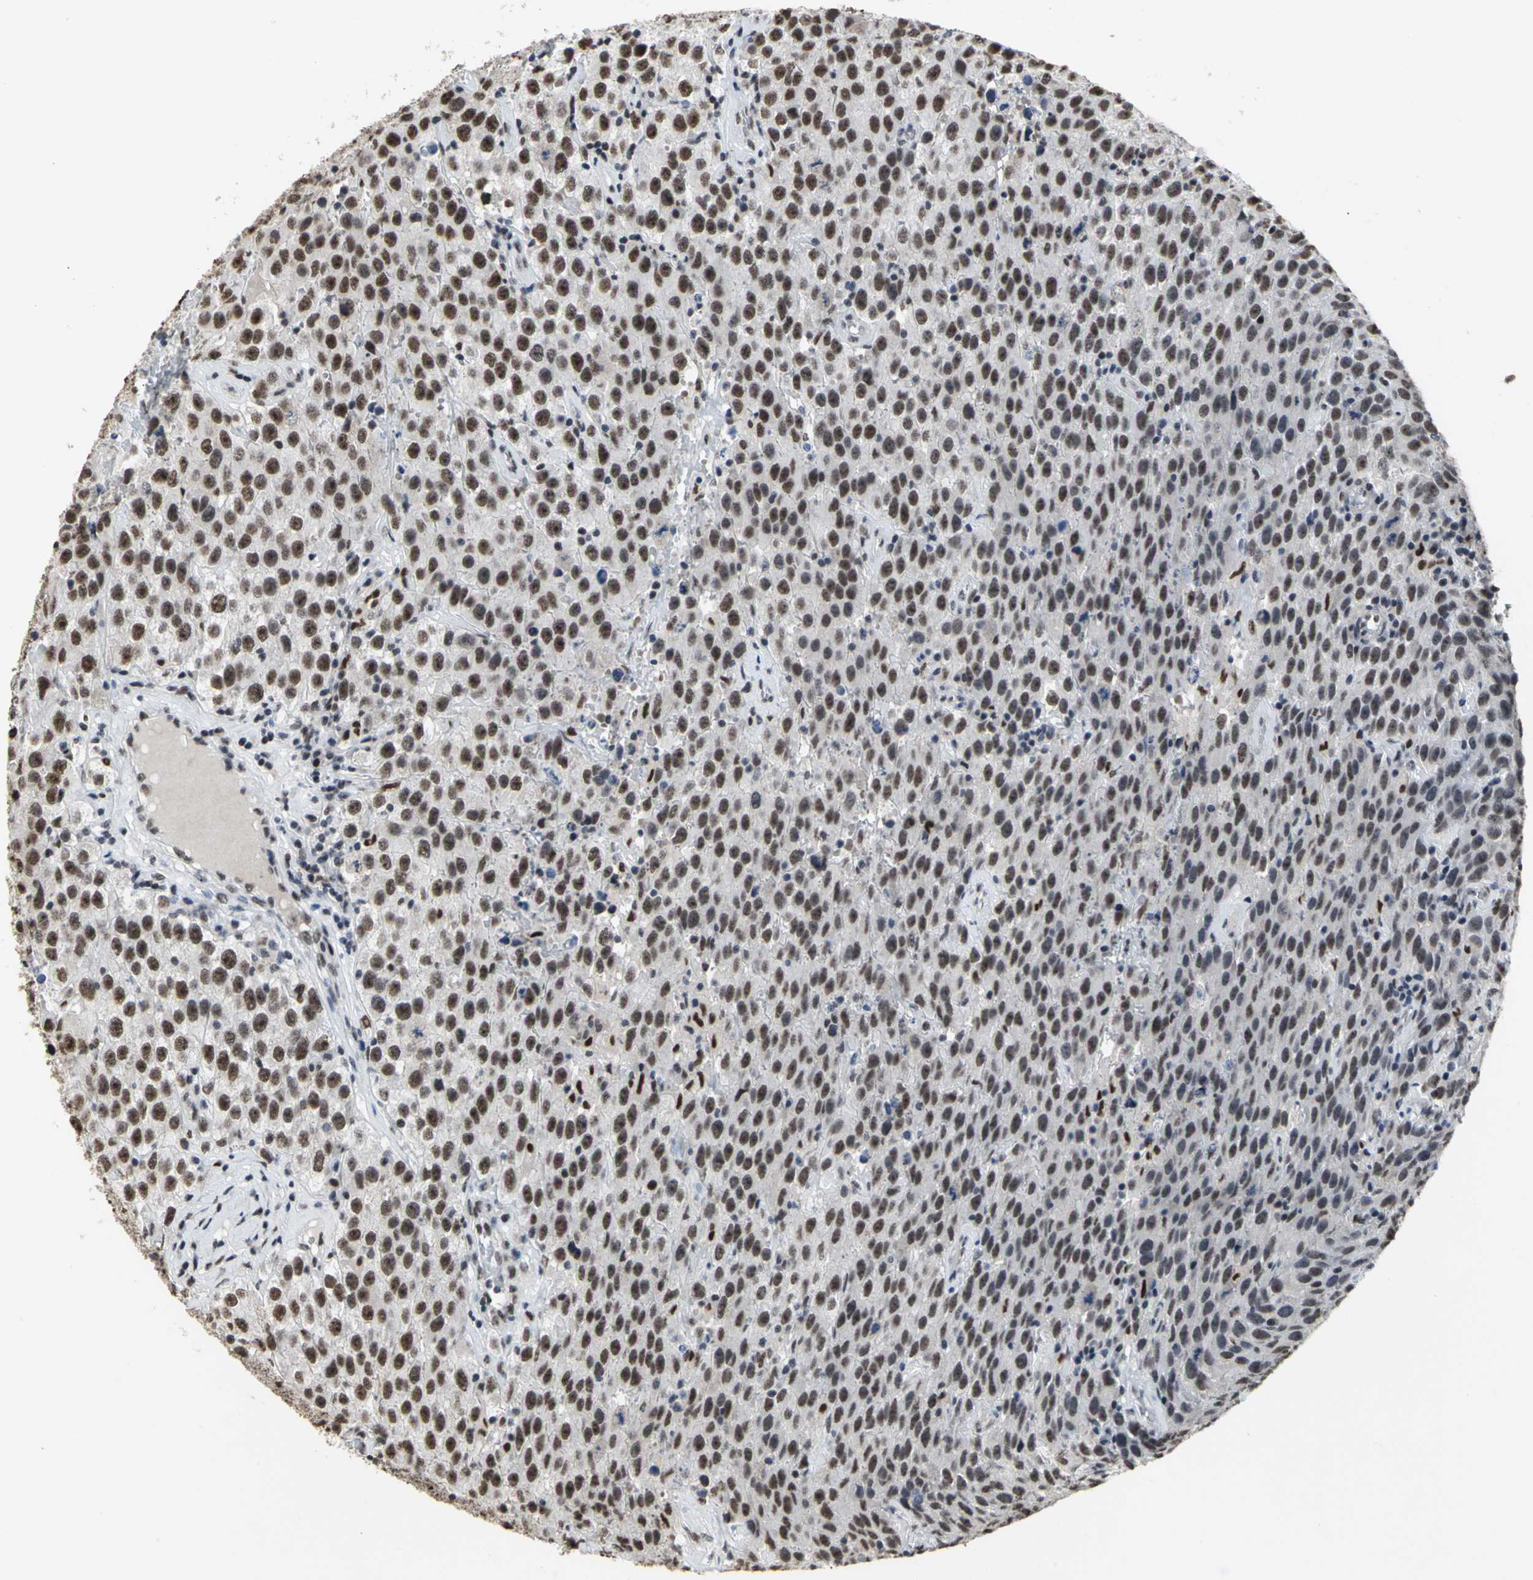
{"staining": {"intensity": "strong", "quantity": ">75%", "location": "nuclear"}, "tissue": "testis cancer", "cell_type": "Tumor cells", "image_type": "cancer", "snomed": [{"axis": "morphology", "description": "Seminoma, NOS"}, {"axis": "topography", "description": "Testis"}], "caption": "Tumor cells show strong nuclear positivity in about >75% of cells in seminoma (testis).", "gene": "CCDC88C", "patient": {"sex": "male", "age": 52}}